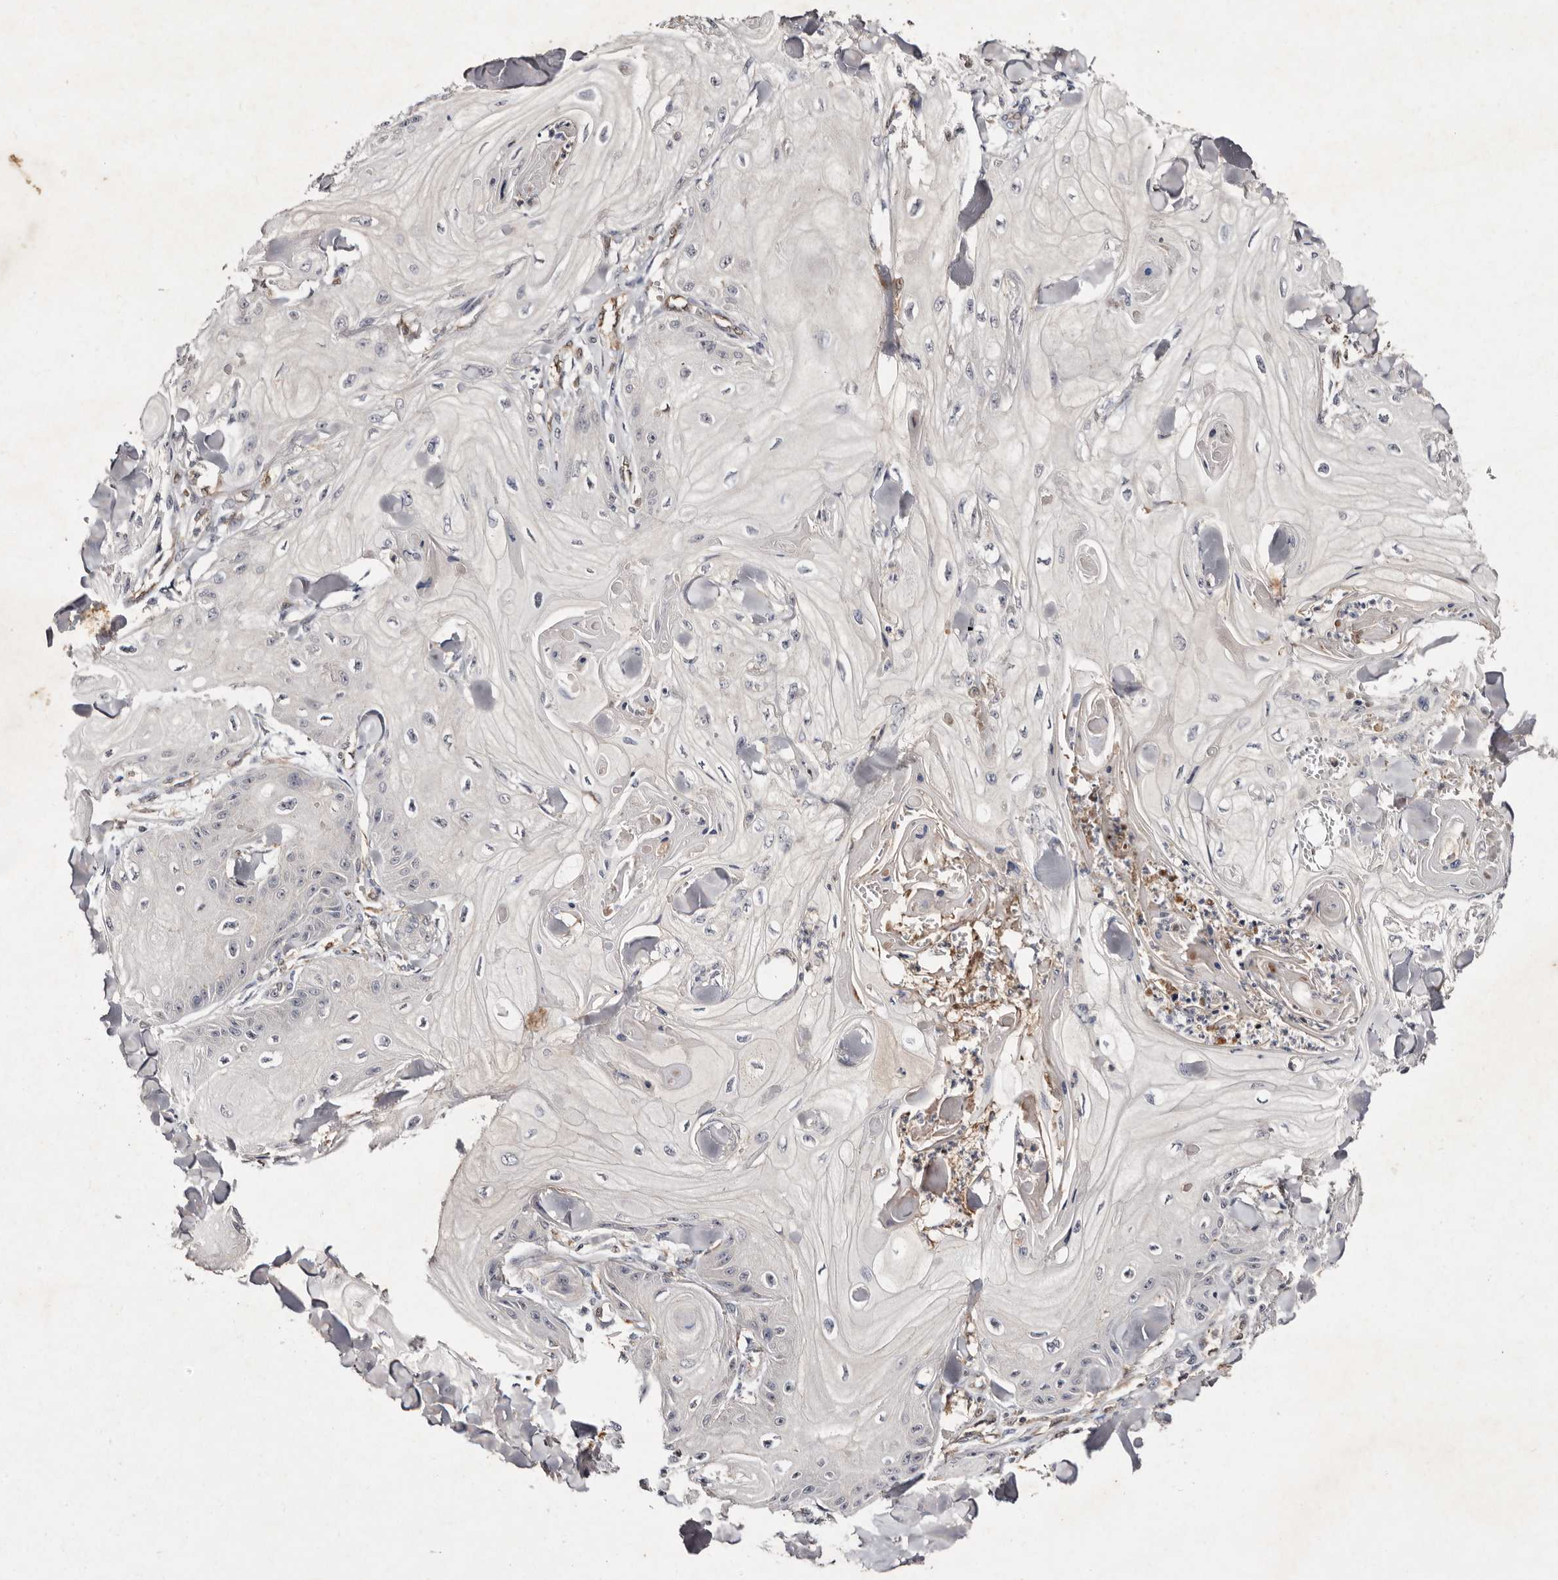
{"staining": {"intensity": "negative", "quantity": "none", "location": "none"}, "tissue": "skin cancer", "cell_type": "Tumor cells", "image_type": "cancer", "snomed": [{"axis": "morphology", "description": "Squamous cell carcinoma, NOS"}, {"axis": "topography", "description": "Skin"}], "caption": "Tumor cells show no significant positivity in squamous cell carcinoma (skin).", "gene": "GIMAP4", "patient": {"sex": "male", "age": 74}}